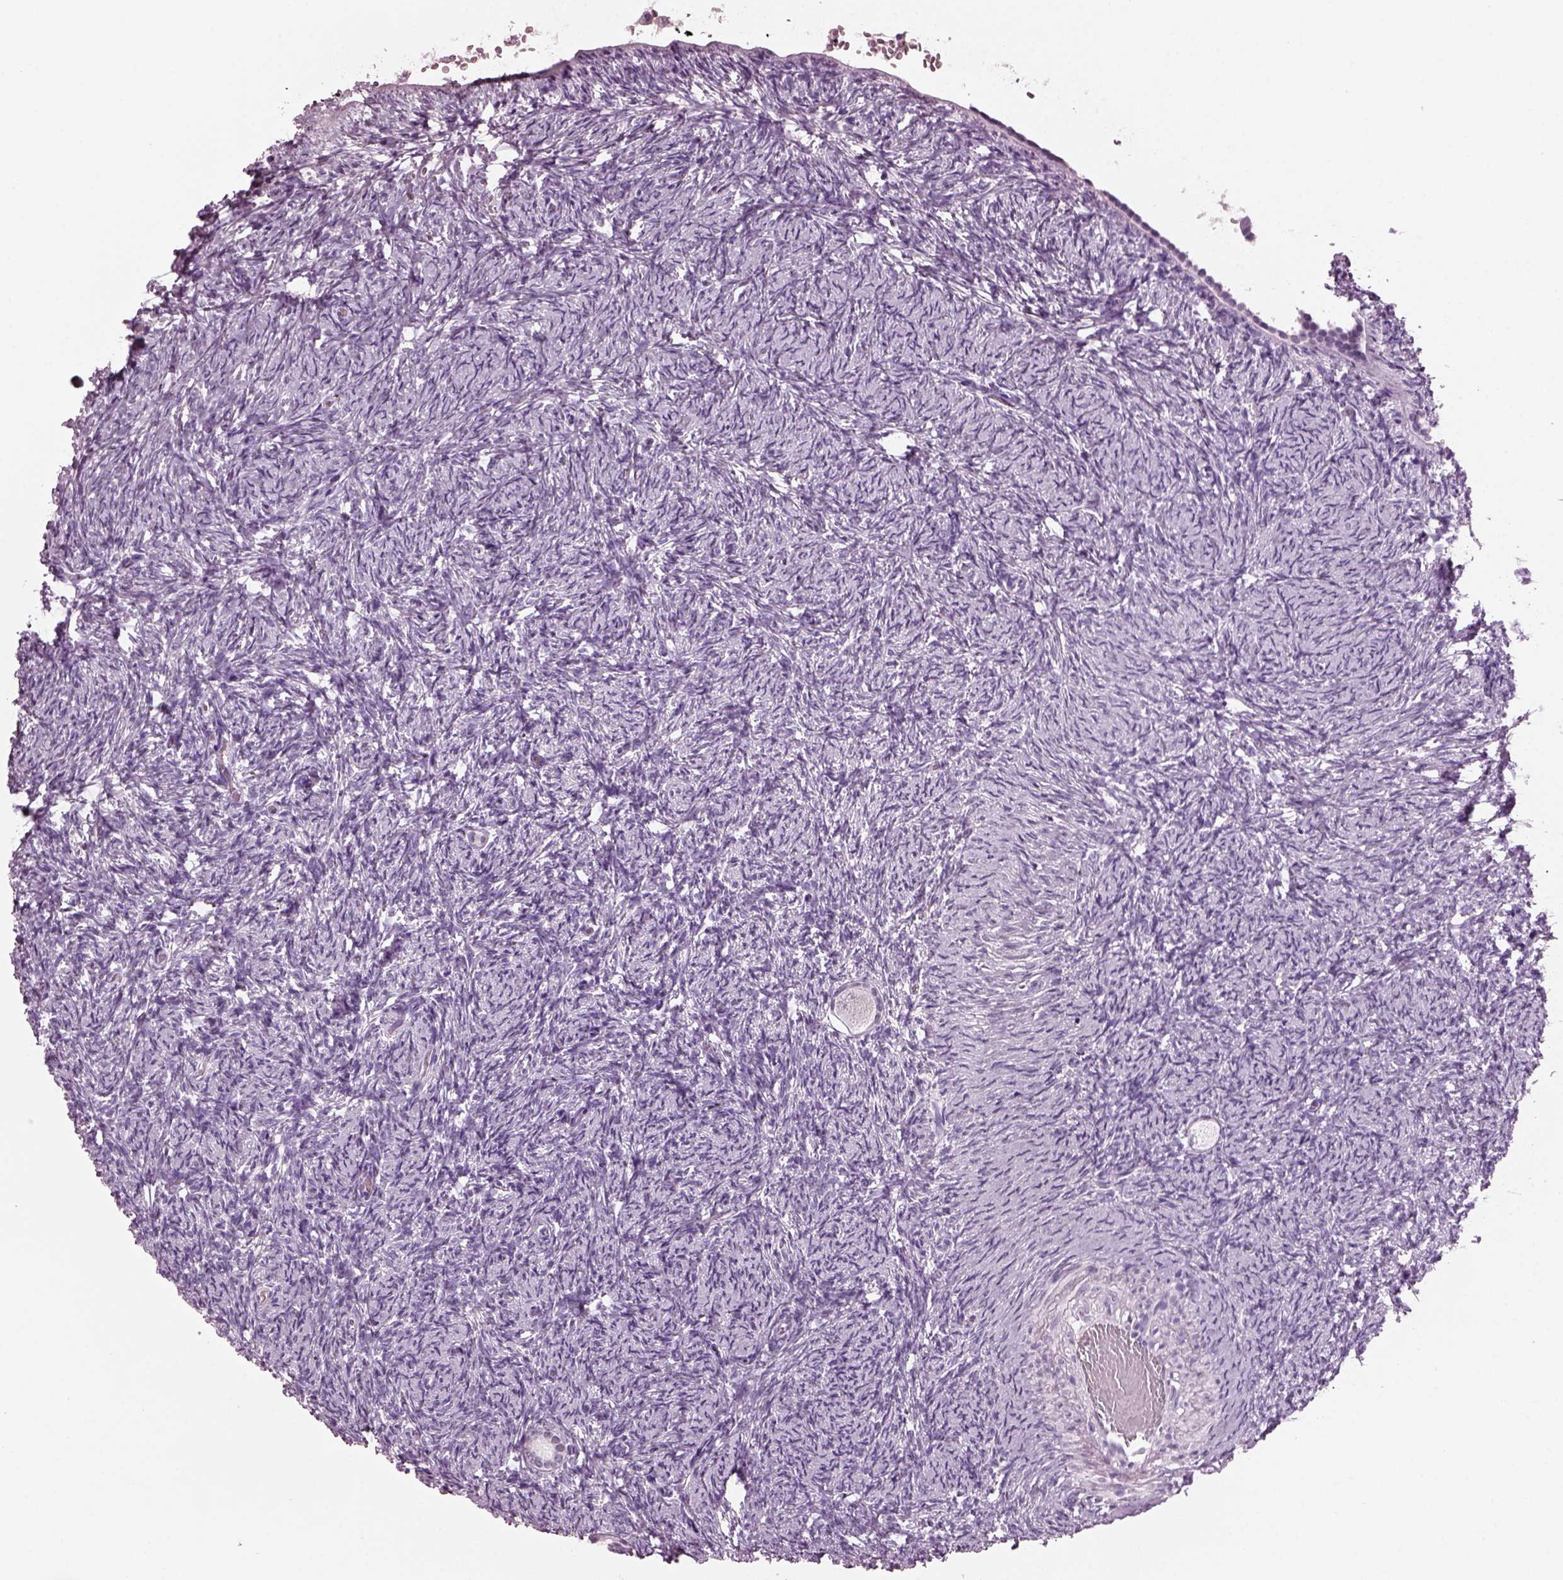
{"staining": {"intensity": "negative", "quantity": "none", "location": "none"}, "tissue": "ovary", "cell_type": "Follicle cells", "image_type": "normal", "snomed": [{"axis": "morphology", "description": "Normal tissue, NOS"}, {"axis": "topography", "description": "Ovary"}], "caption": "Follicle cells are negative for brown protein staining in benign ovary. (DAB (3,3'-diaminobenzidine) immunohistochemistry, high magnification).", "gene": "KRTAP3", "patient": {"sex": "female", "age": 39}}